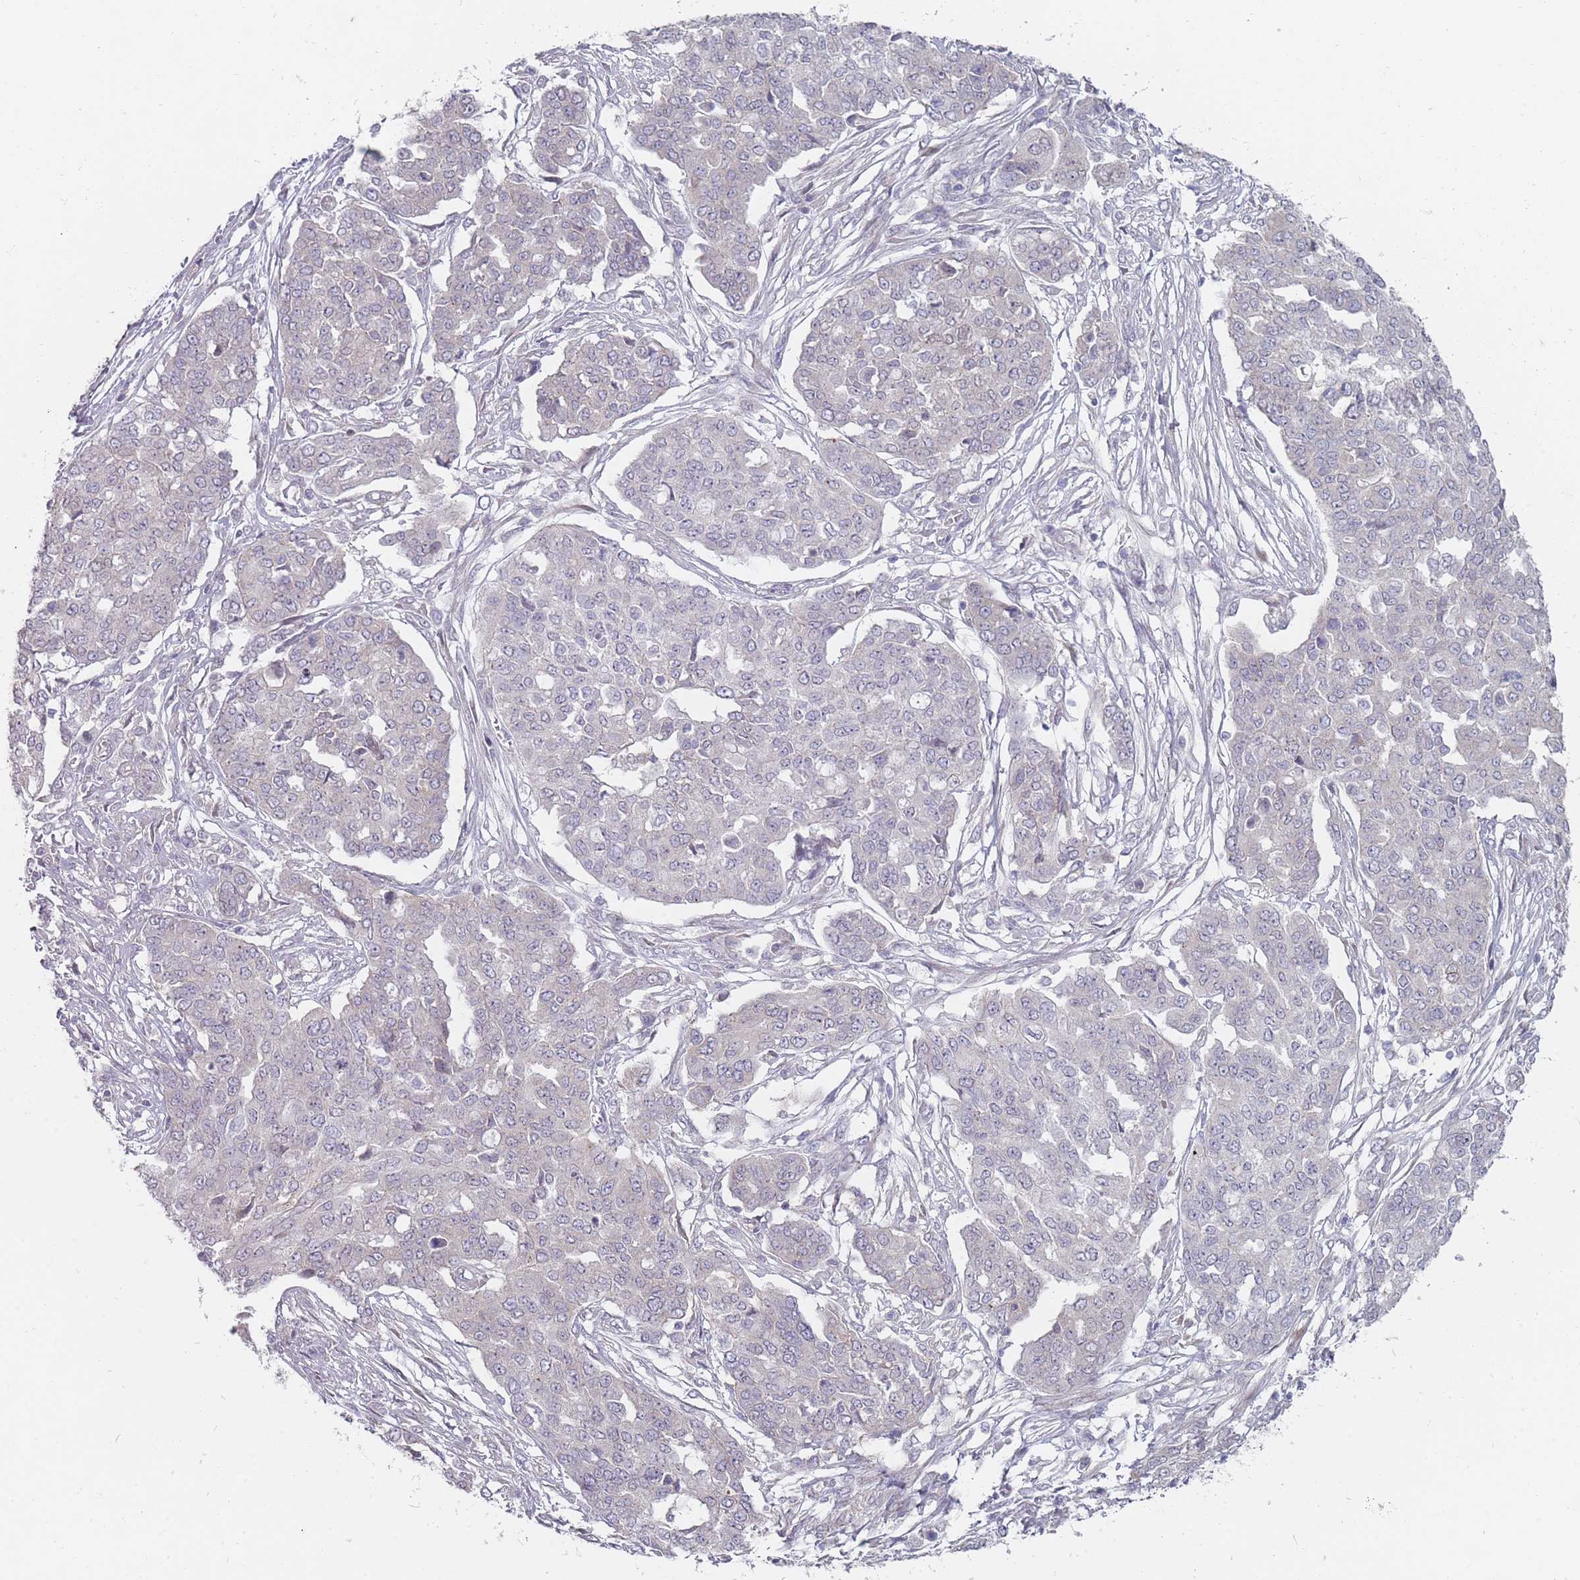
{"staining": {"intensity": "negative", "quantity": "none", "location": "none"}, "tissue": "ovarian cancer", "cell_type": "Tumor cells", "image_type": "cancer", "snomed": [{"axis": "morphology", "description": "Cystadenocarcinoma, serous, NOS"}, {"axis": "topography", "description": "Soft tissue"}, {"axis": "topography", "description": "Ovary"}], "caption": "Tumor cells show no significant protein expression in ovarian serous cystadenocarcinoma. Nuclei are stained in blue.", "gene": "PCDH12", "patient": {"sex": "female", "age": 57}}